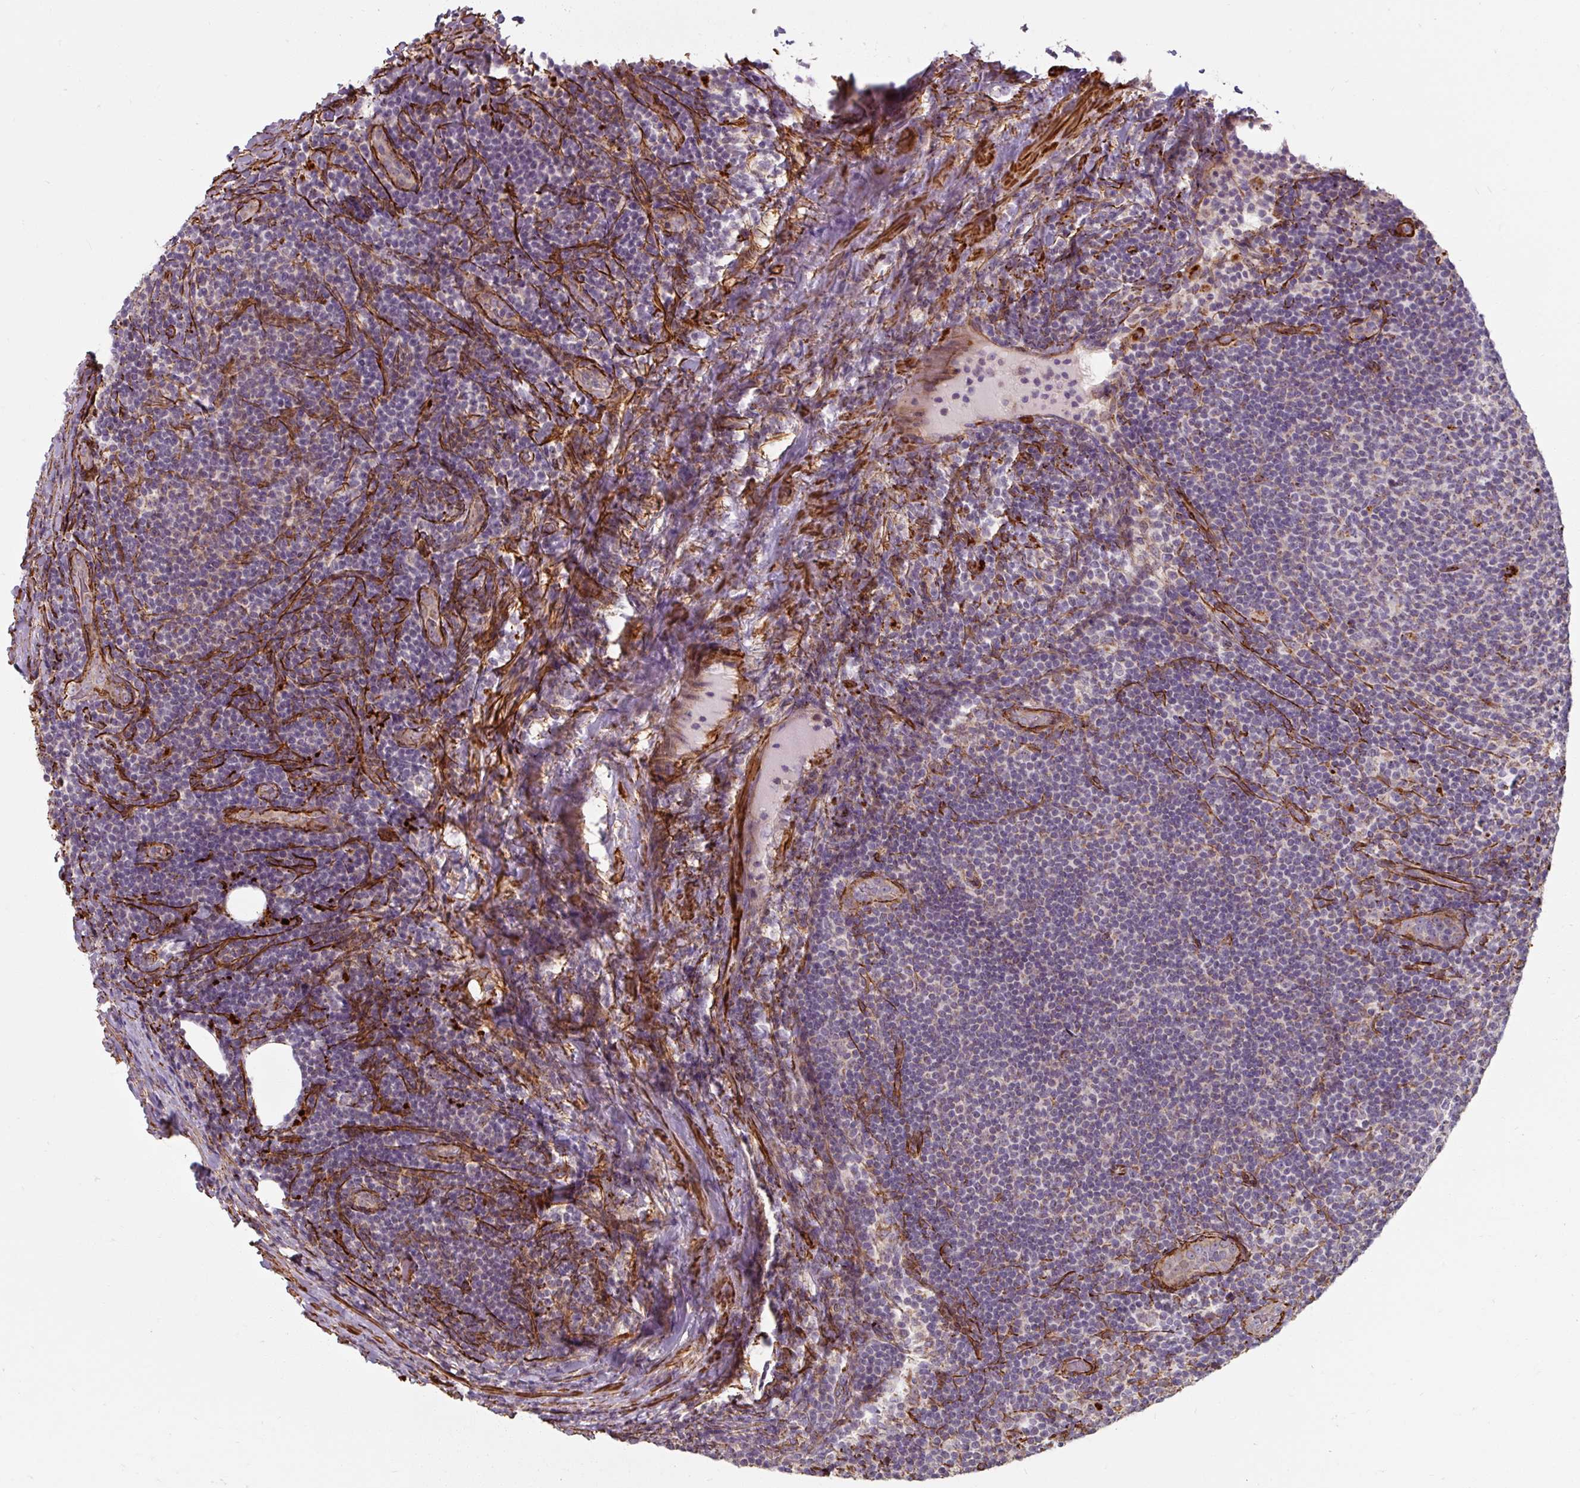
{"staining": {"intensity": "negative", "quantity": "none", "location": "none"}, "tissue": "lymphoma", "cell_type": "Tumor cells", "image_type": "cancer", "snomed": [{"axis": "morphology", "description": "Malignant lymphoma, non-Hodgkin's type, Low grade"}, {"axis": "topography", "description": "Lymph node"}], "caption": "The IHC image has no significant positivity in tumor cells of lymphoma tissue.", "gene": "MRPS5", "patient": {"sex": "male", "age": 66}}